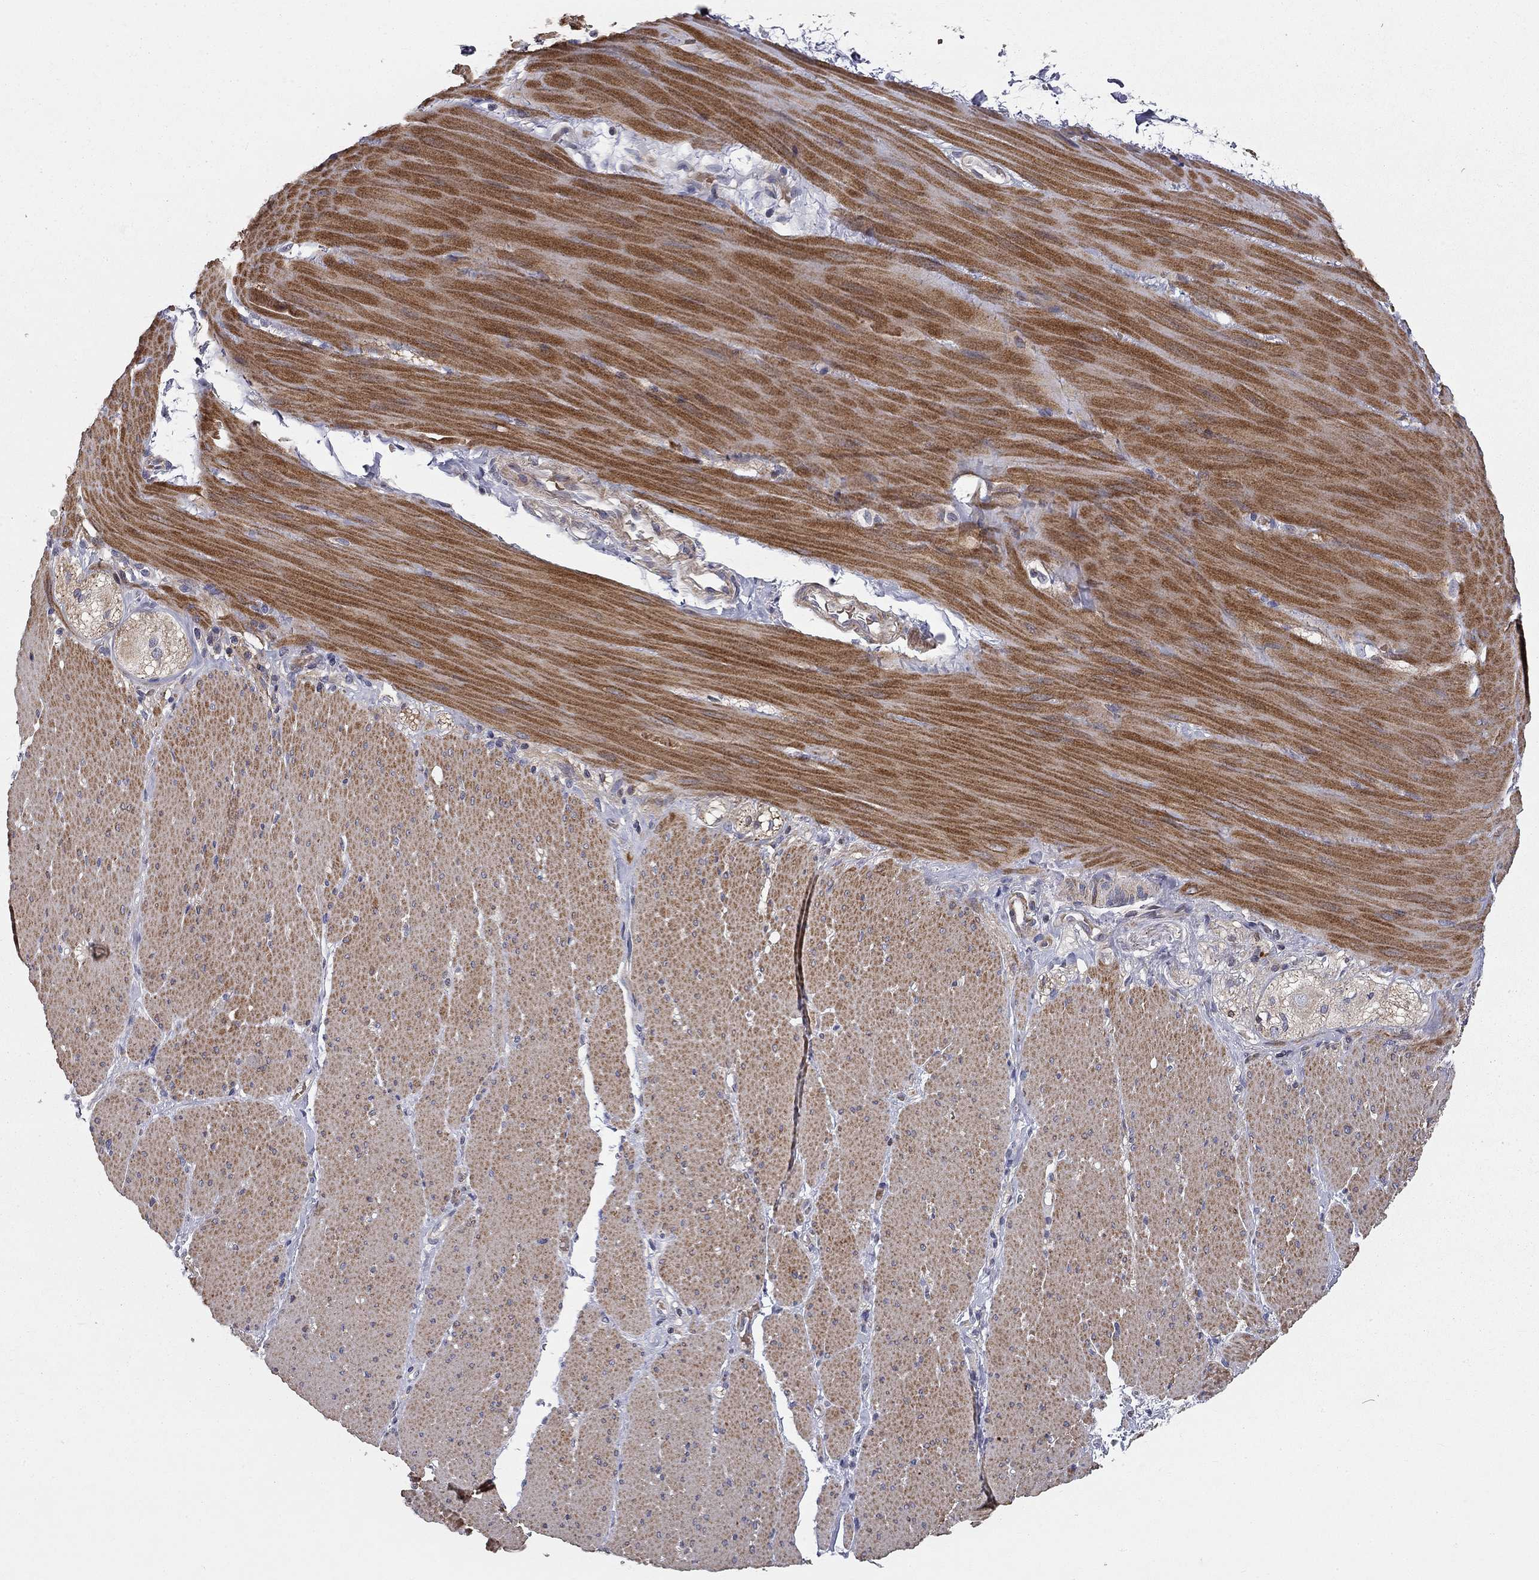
{"staining": {"intensity": "negative", "quantity": "none", "location": "none"}, "tissue": "adipose tissue", "cell_type": "Adipocytes", "image_type": "normal", "snomed": [{"axis": "morphology", "description": "Normal tissue, NOS"}, {"axis": "topography", "description": "Smooth muscle"}, {"axis": "topography", "description": "Duodenum"}, {"axis": "topography", "description": "Peripheral nerve tissue"}], "caption": "The immunohistochemistry (IHC) histopathology image has no significant positivity in adipocytes of adipose tissue.", "gene": "KANSL1L", "patient": {"sex": "female", "age": 61}}